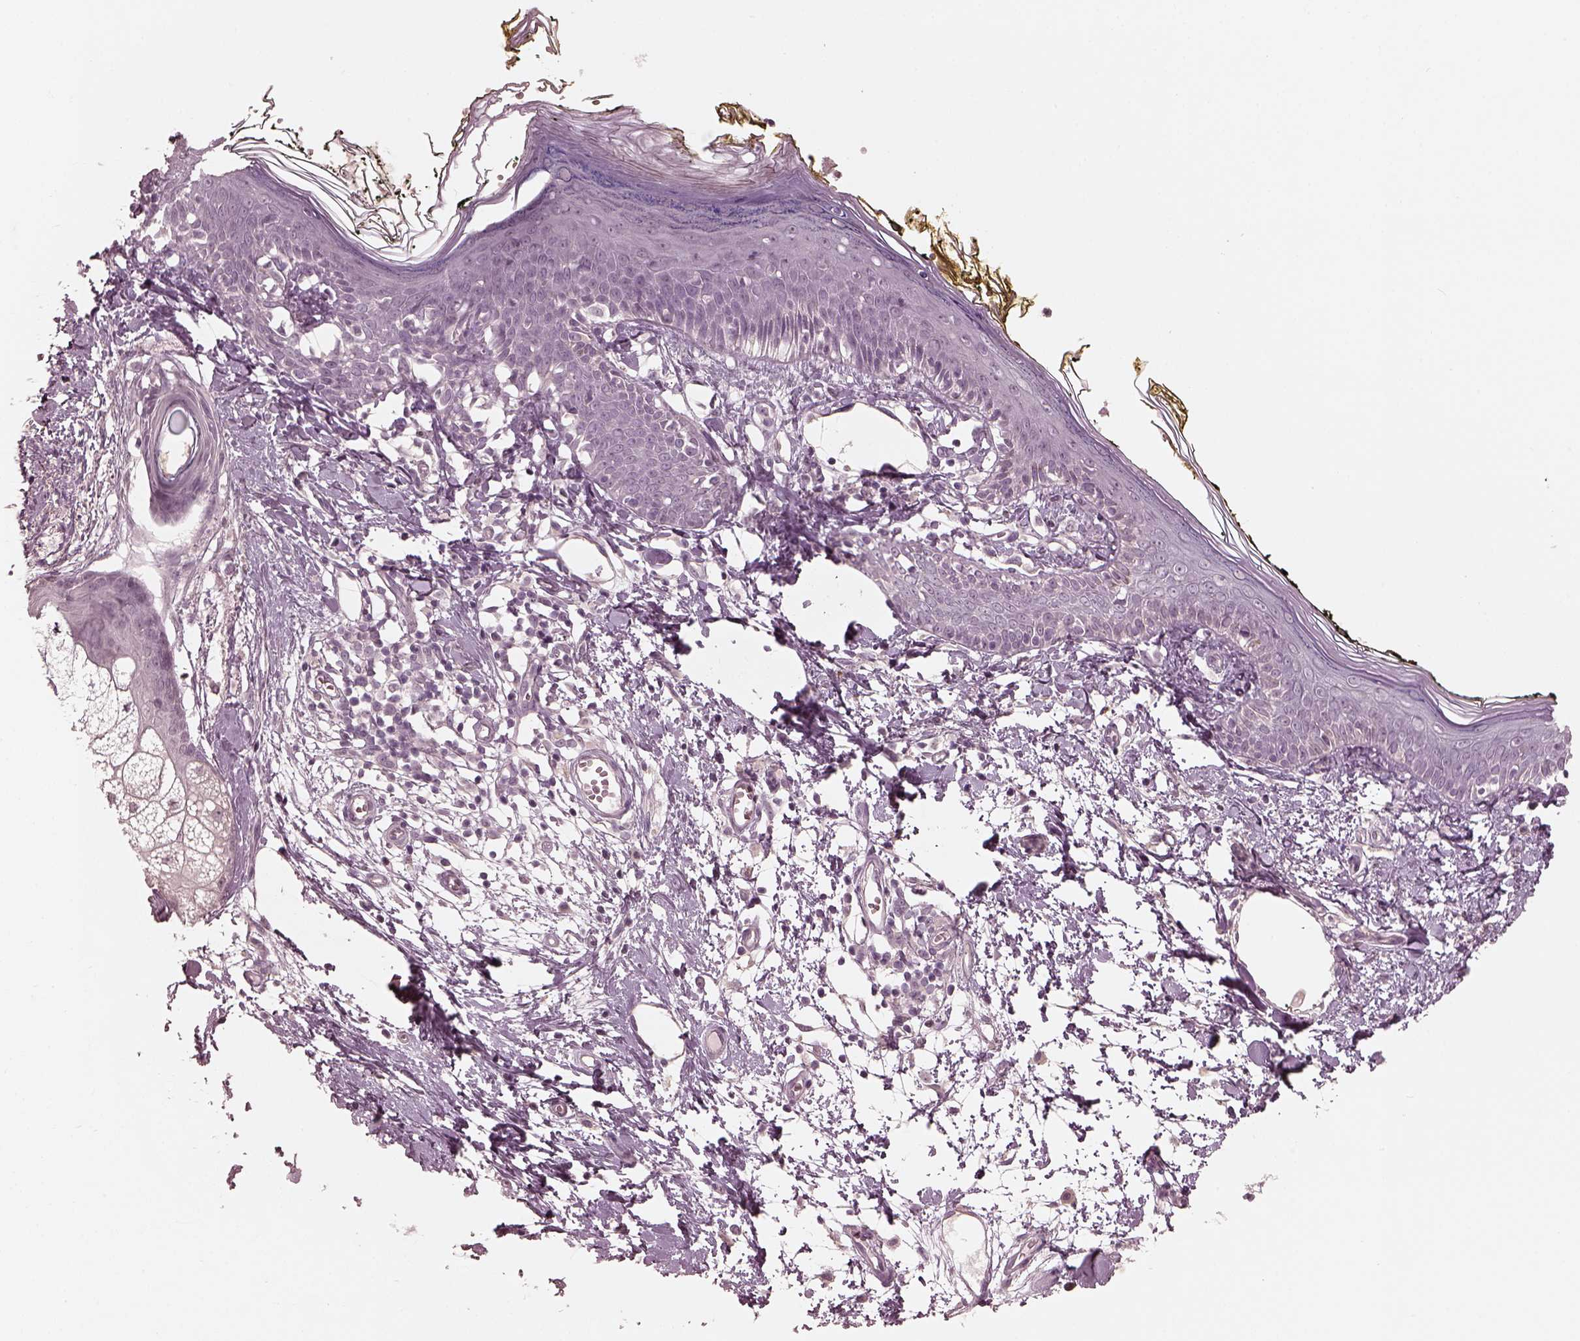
{"staining": {"intensity": "negative", "quantity": "none", "location": "none"}, "tissue": "skin", "cell_type": "Fibroblasts", "image_type": "normal", "snomed": [{"axis": "morphology", "description": "Normal tissue, NOS"}, {"axis": "topography", "description": "Skin"}], "caption": "The histopathology image reveals no significant staining in fibroblasts of skin.", "gene": "OPTC", "patient": {"sex": "male", "age": 76}}